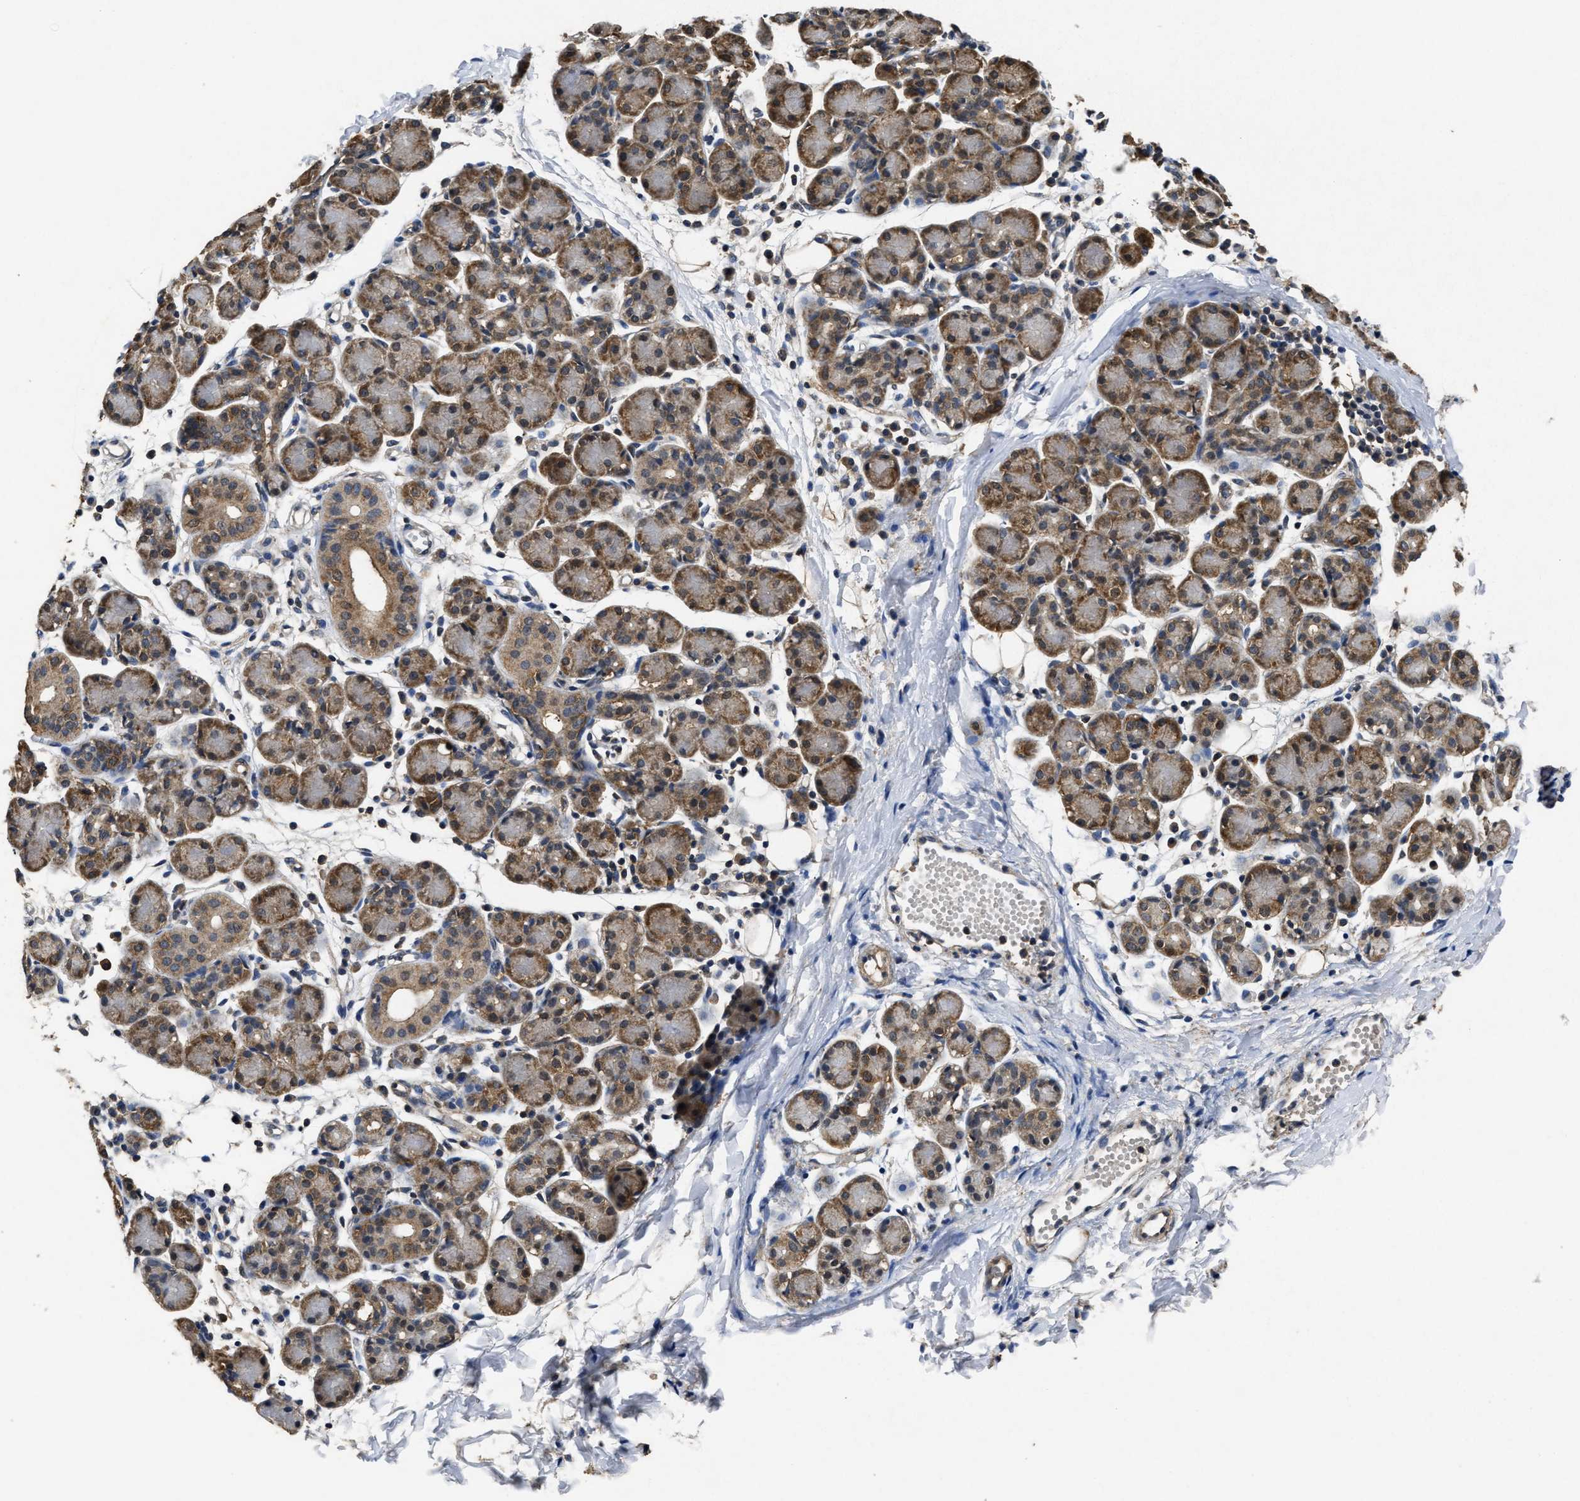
{"staining": {"intensity": "moderate", "quantity": "25%-75%", "location": "cytoplasmic/membranous"}, "tissue": "salivary gland", "cell_type": "Glandular cells", "image_type": "normal", "snomed": [{"axis": "morphology", "description": "Normal tissue, NOS"}, {"axis": "morphology", "description": "Inflammation, NOS"}, {"axis": "topography", "description": "Lymph node"}, {"axis": "topography", "description": "Salivary gland"}], "caption": "This is a photomicrograph of immunohistochemistry (IHC) staining of benign salivary gland, which shows moderate positivity in the cytoplasmic/membranous of glandular cells.", "gene": "ACAT2", "patient": {"sex": "male", "age": 3}}